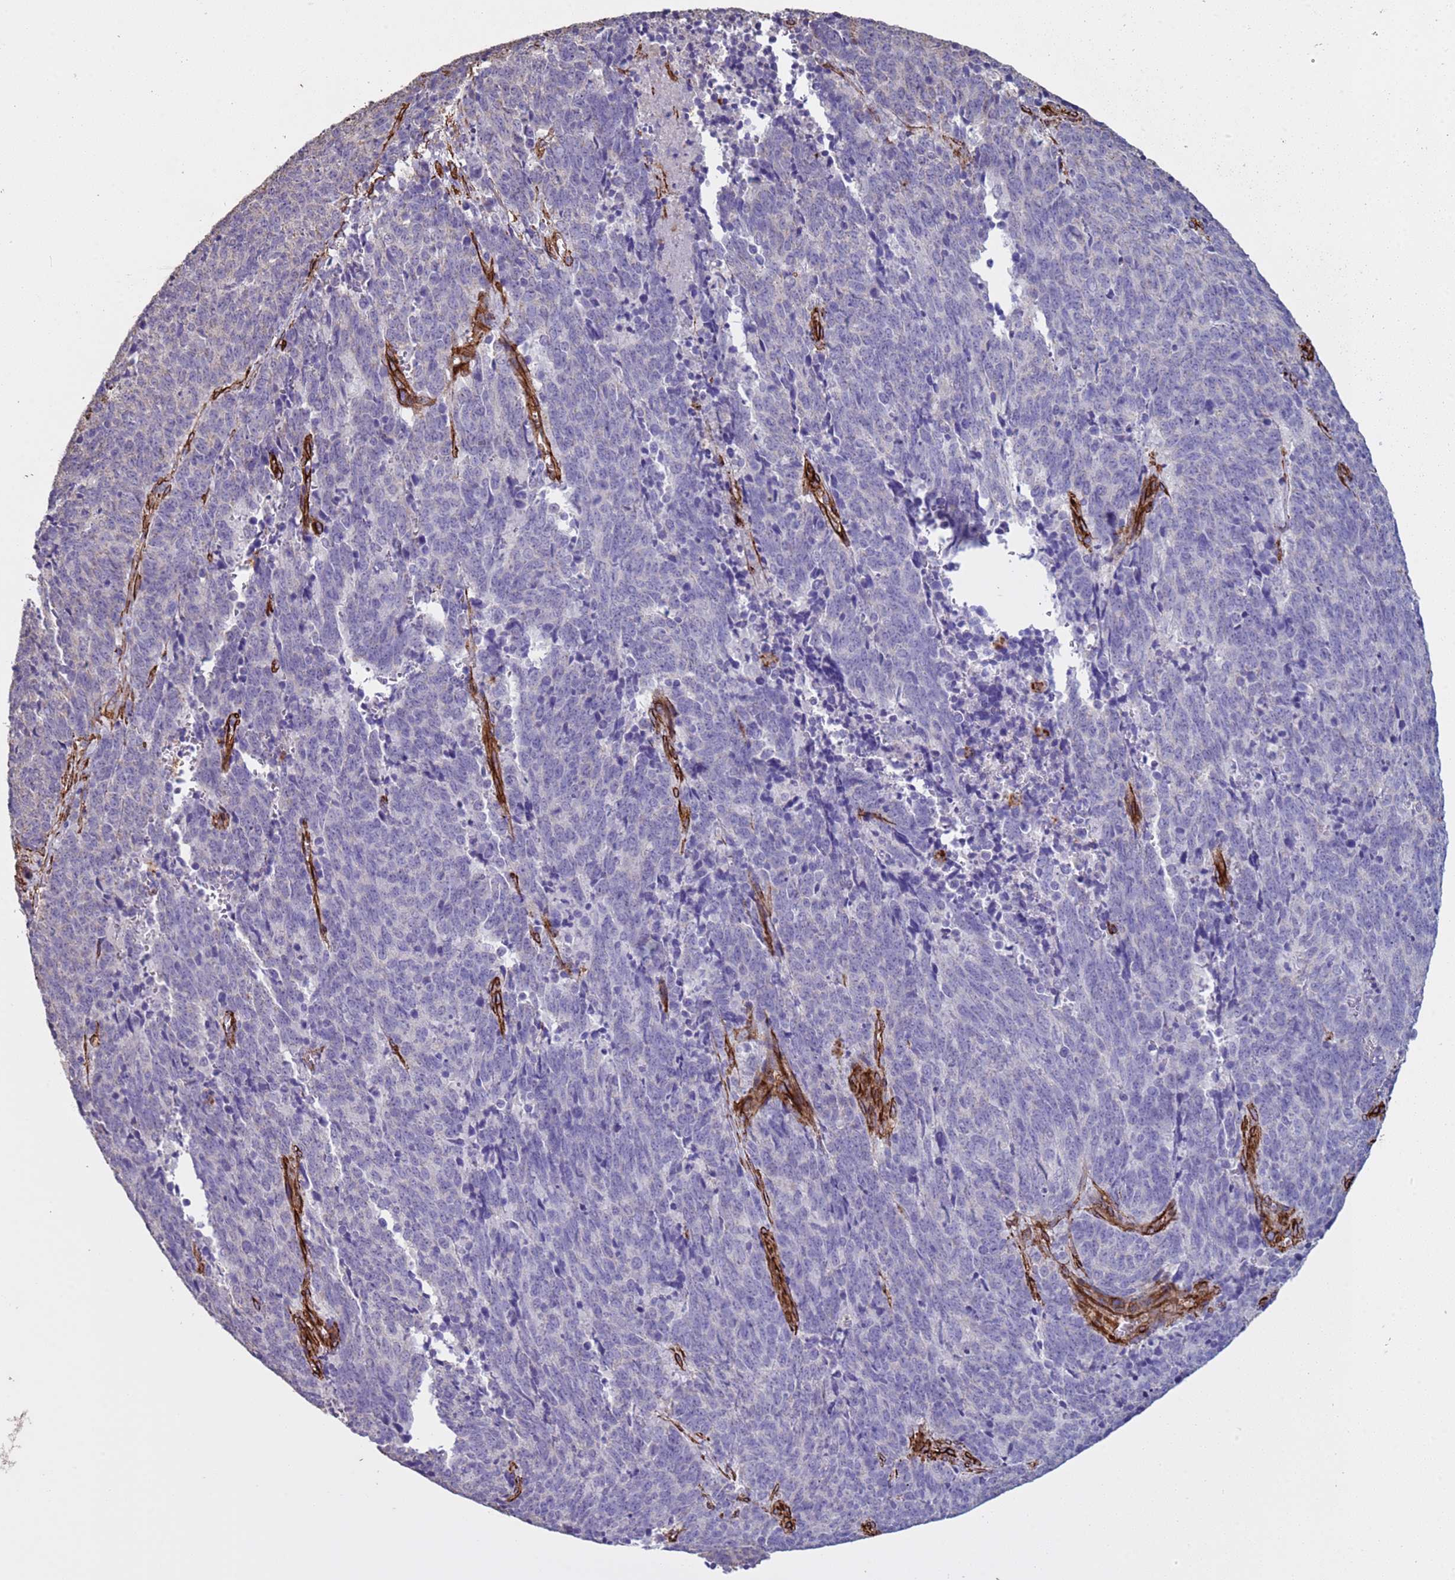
{"staining": {"intensity": "negative", "quantity": "none", "location": "none"}, "tissue": "cervical cancer", "cell_type": "Tumor cells", "image_type": "cancer", "snomed": [{"axis": "morphology", "description": "Squamous cell carcinoma, NOS"}, {"axis": "topography", "description": "Cervix"}], "caption": "Tumor cells show no significant protein staining in cervical cancer (squamous cell carcinoma).", "gene": "GASK1A", "patient": {"sex": "female", "age": 29}}